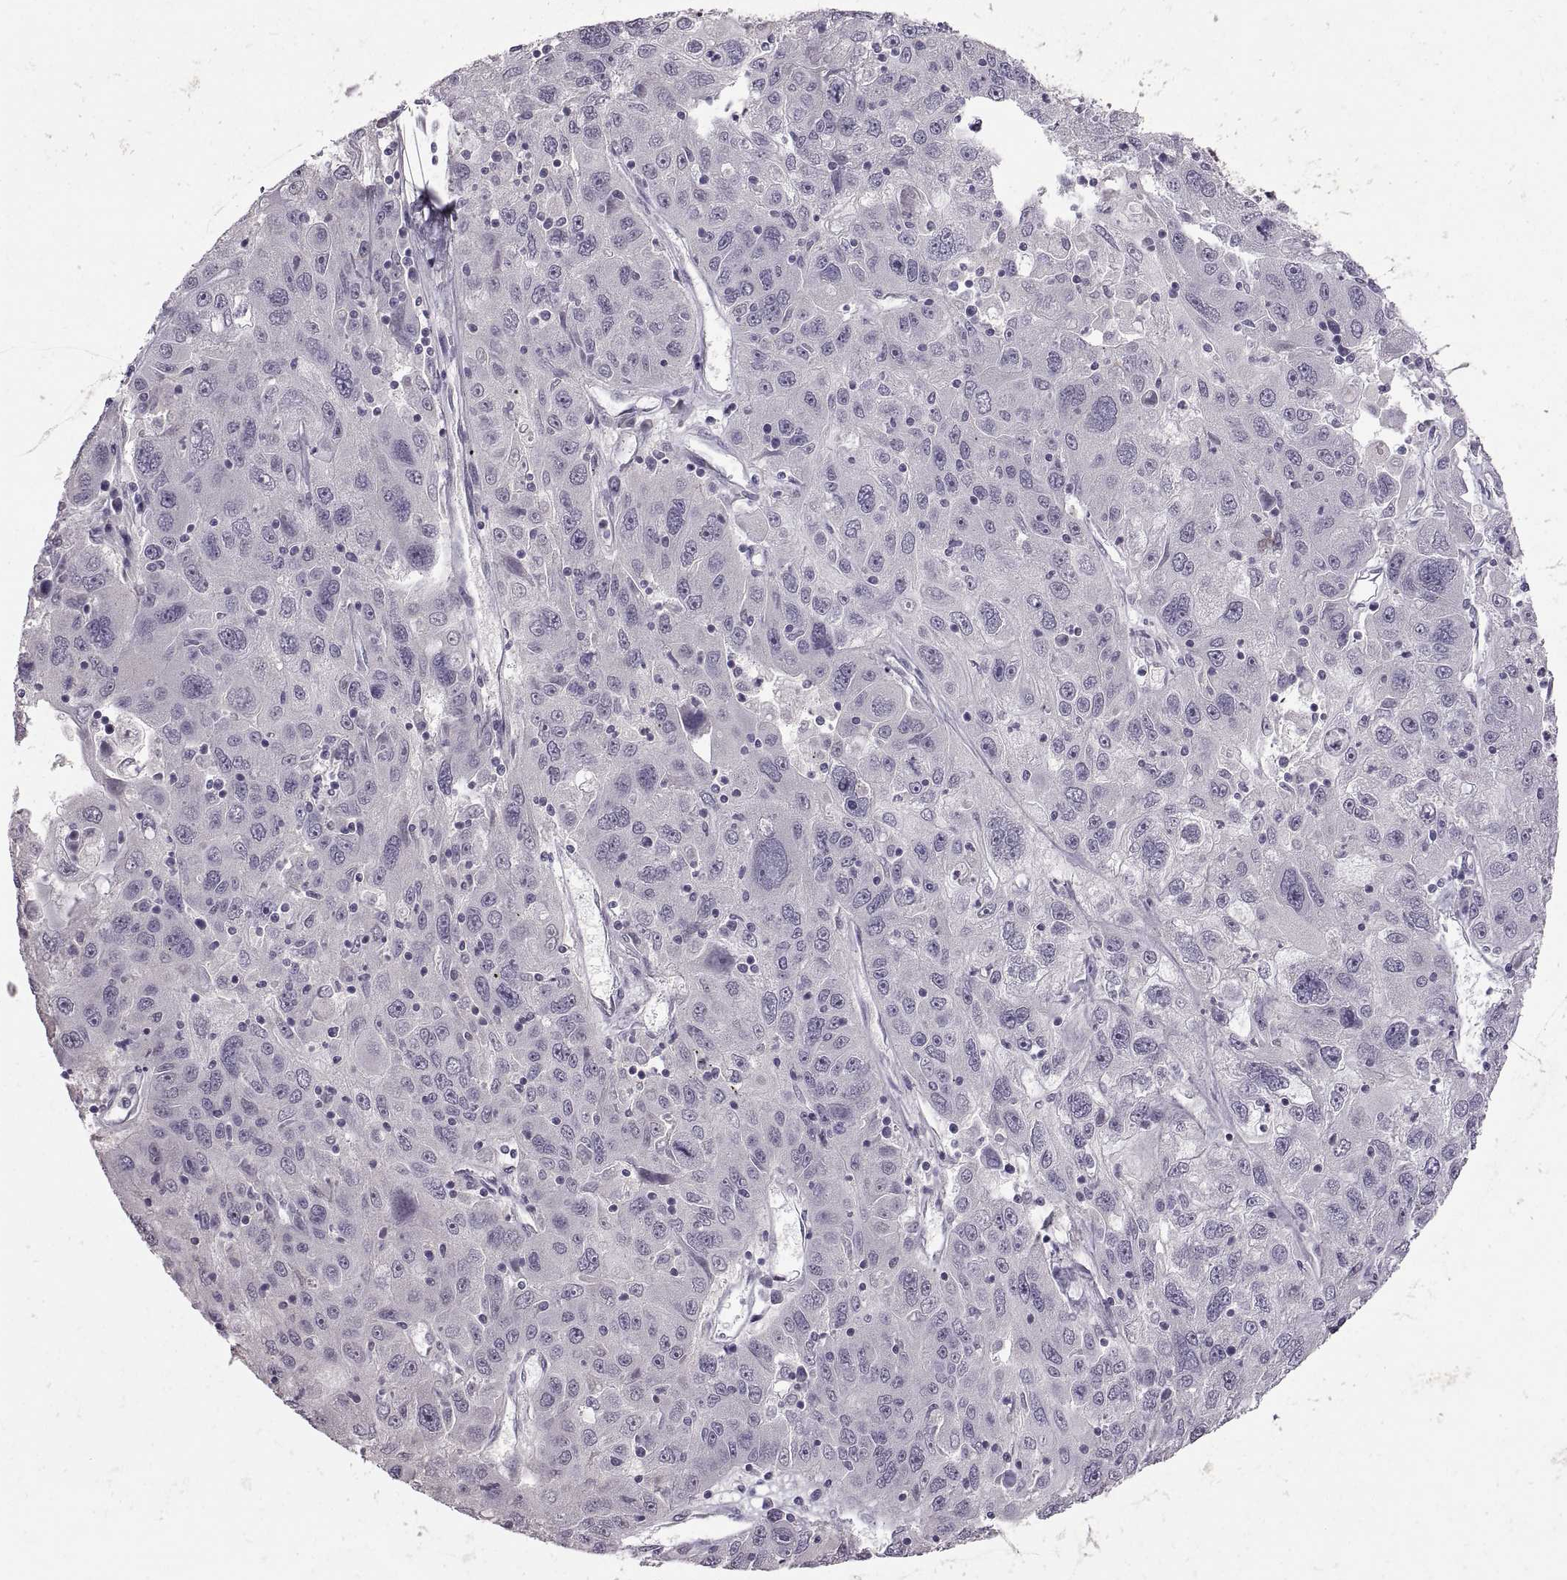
{"staining": {"intensity": "negative", "quantity": "none", "location": "none"}, "tissue": "stomach cancer", "cell_type": "Tumor cells", "image_type": "cancer", "snomed": [{"axis": "morphology", "description": "Adenocarcinoma, NOS"}, {"axis": "topography", "description": "Stomach"}], "caption": "An image of stomach cancer (adenocarcinoma) stained for a protein displays no brown staining in tumor cells.", "gene": "NEK2", "patient": {"sex": "male", "age": 56}}